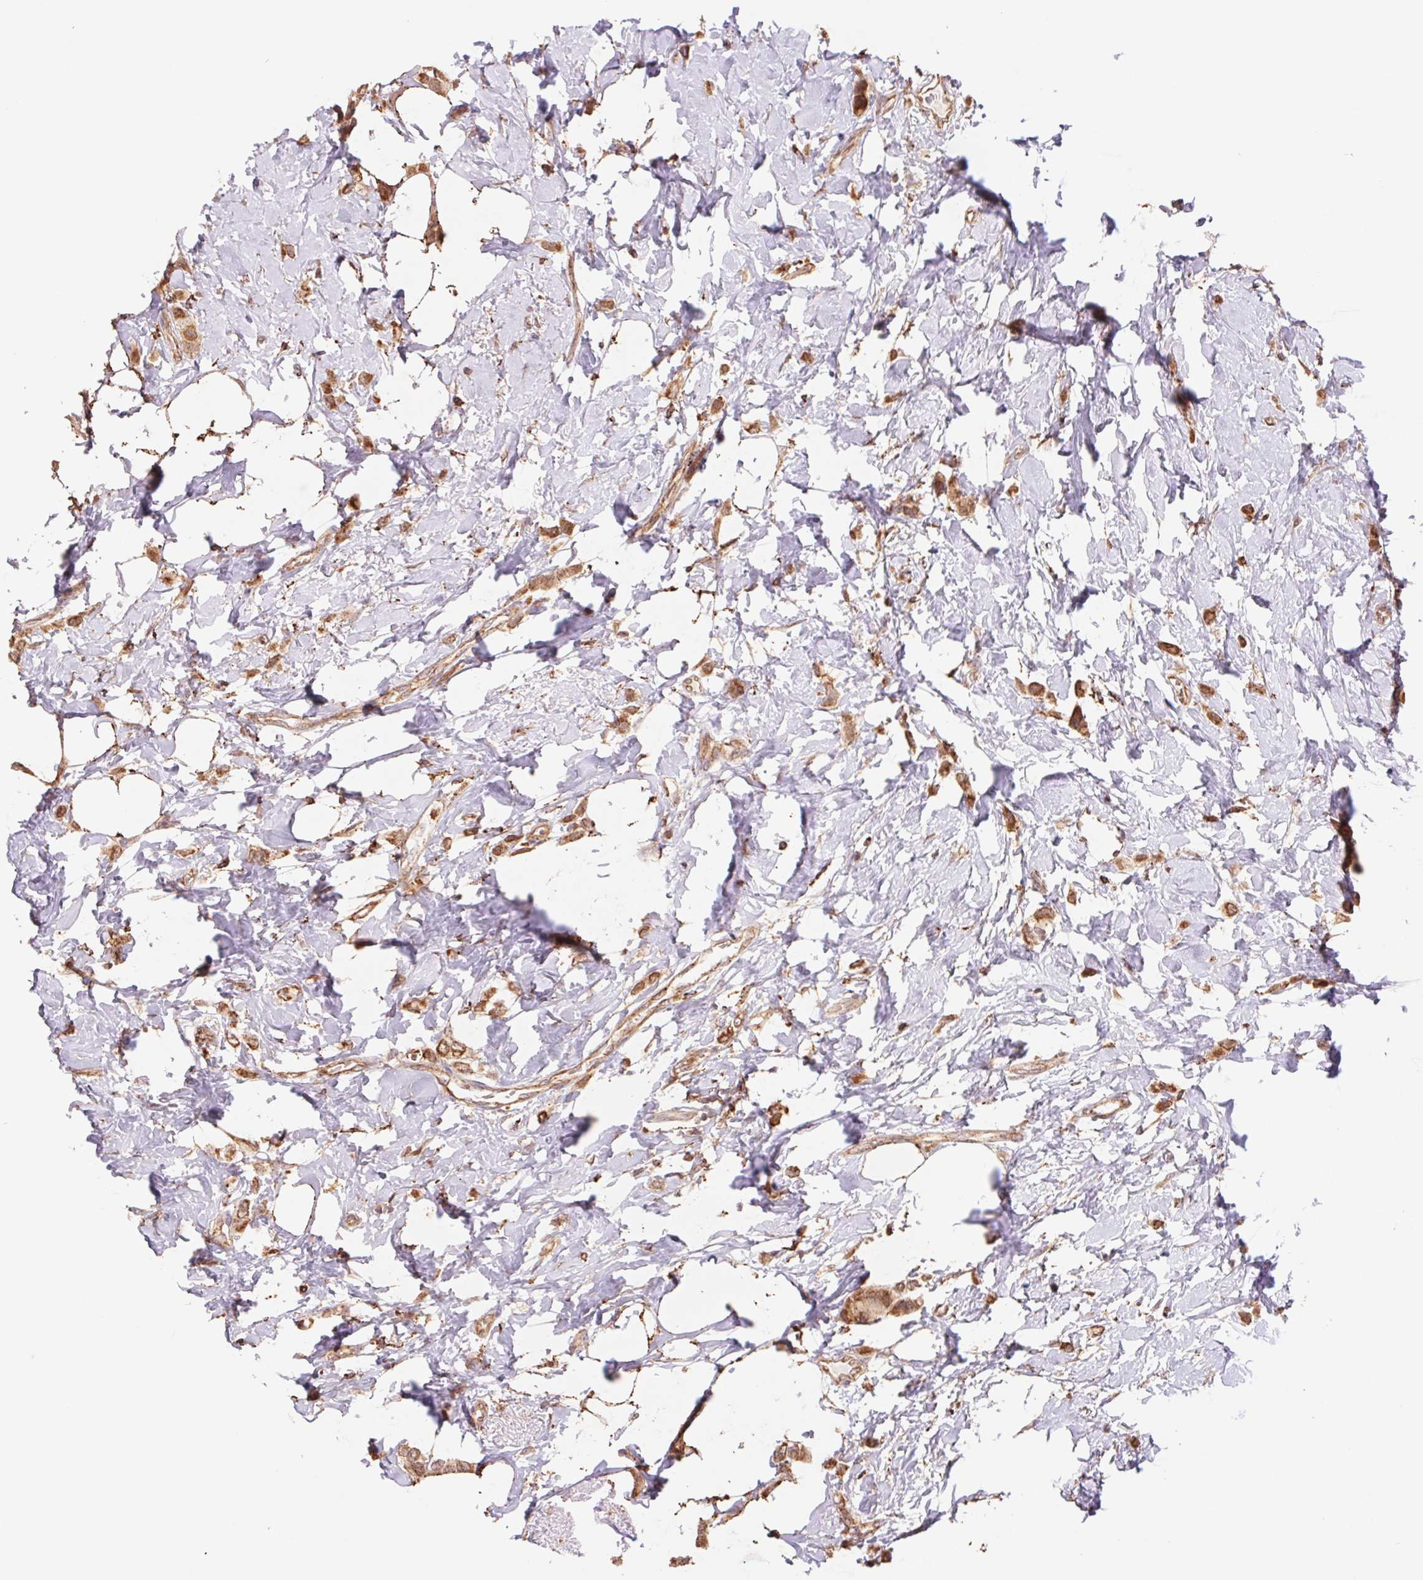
{"staining": {"intensity": "moderate", "quantity": ">75%", "location": "cytoplasmic/membranous"}, "tissue": "breast cancer", "cell_type": "Tumor cells", "image_type": "cancer", "snomed": [{"axis": "morphology", "description": "Lobular carcinoma"}, {"axis": "topography", "description": "Breast"}], "caption": "Brown immunohistochemical staining in breast cancer (lobular carcinoma) exhibits moderate cytoplasmic/membranous staining in approximately >75% of tumor cells.", "gene": "URM1", "patient": {"sex": "female", "age": 66}}